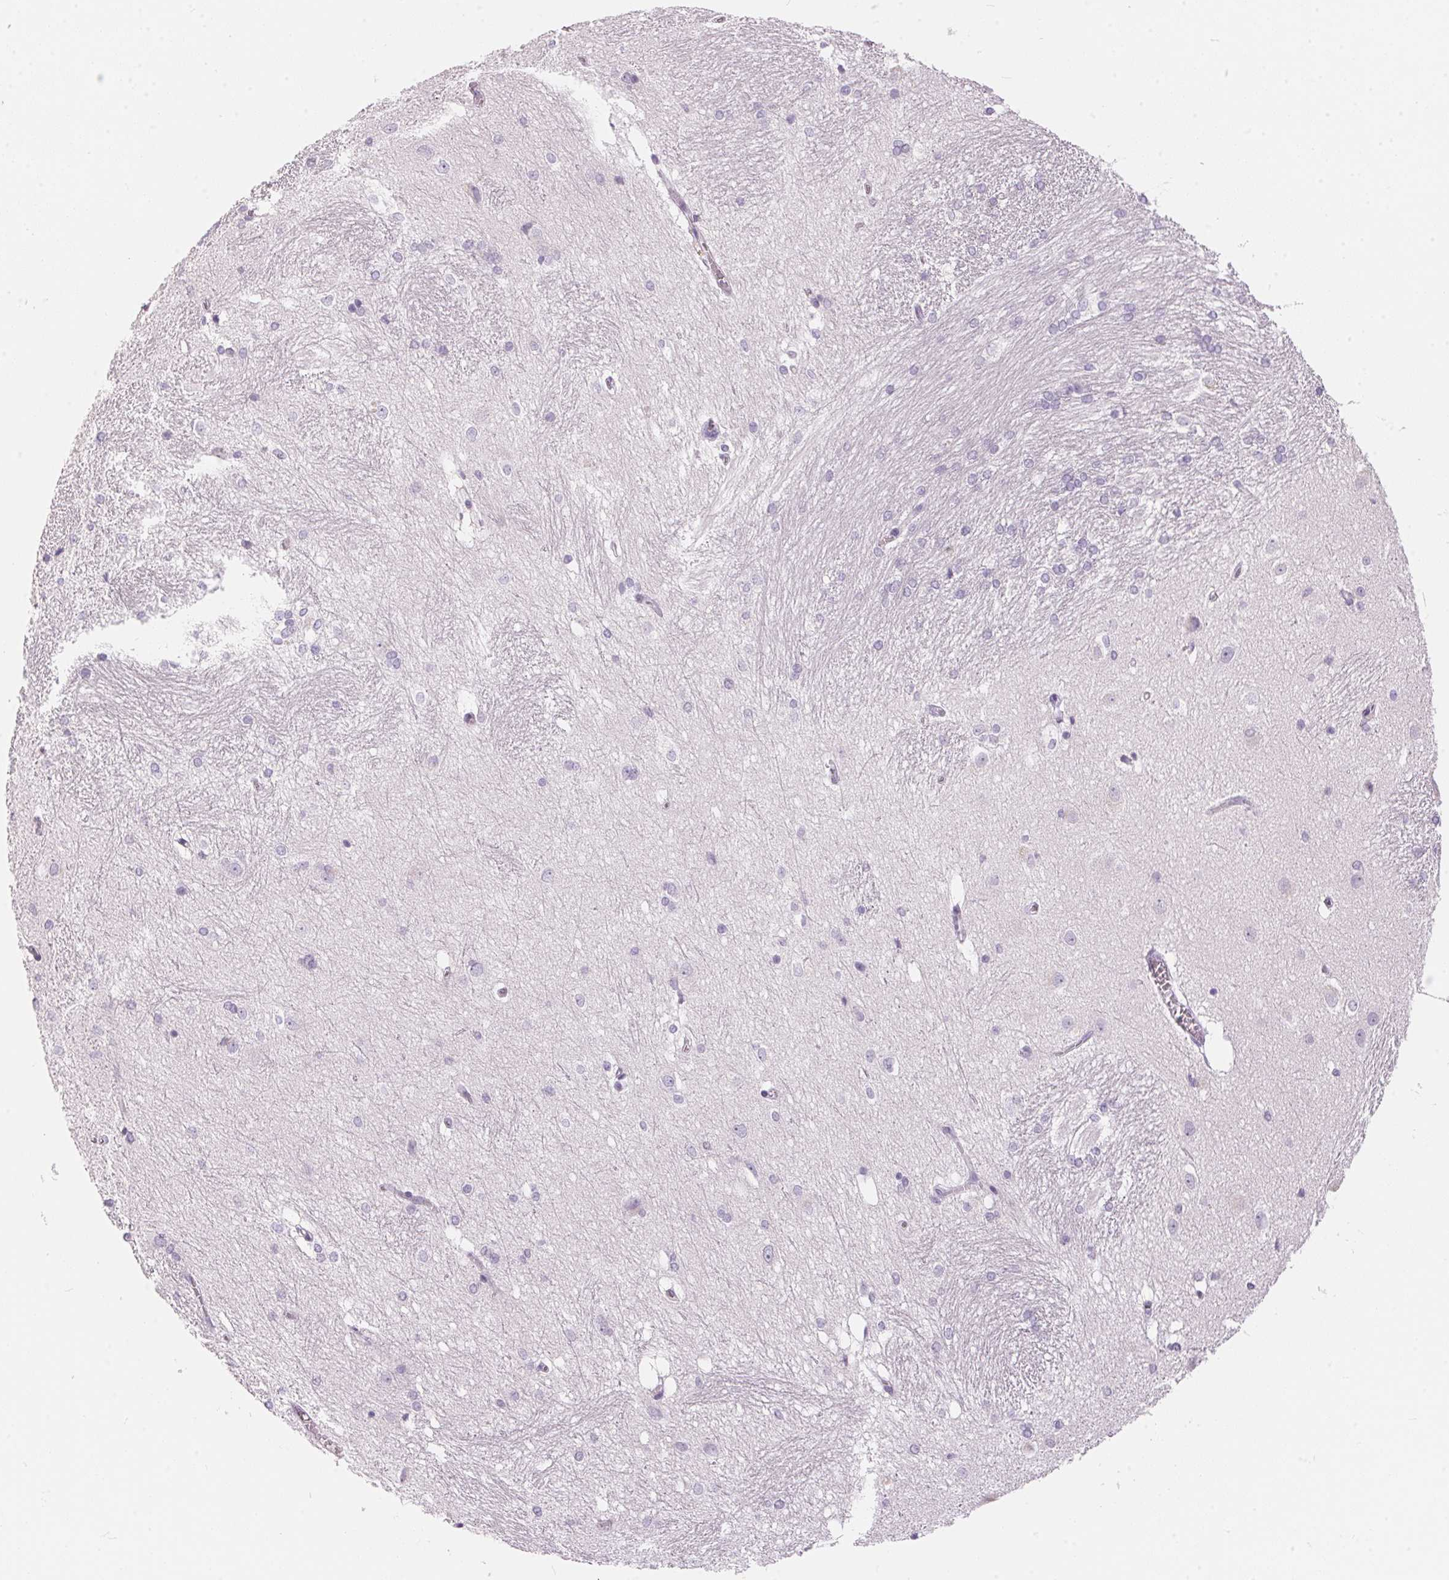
{"staining": {"intensity": "negative", "quantity": "none", "location": "none"}, "tissue": "hippocampus", "cell_type": "Glial cells", "image_type": "normal", "snomed": [{"axis": "morphology", "description": "Normal tissue, NOS"}, {"axis": "topography", "description": "Cerebral cortex"}, {"axis": "topography", "description": "Hippocampus"}], "caption": "Glial cells show no significant protein positivity in normal hippocampus.", "gene": "SERPINB1", "patient": {"sex": "female", "age": 19}}